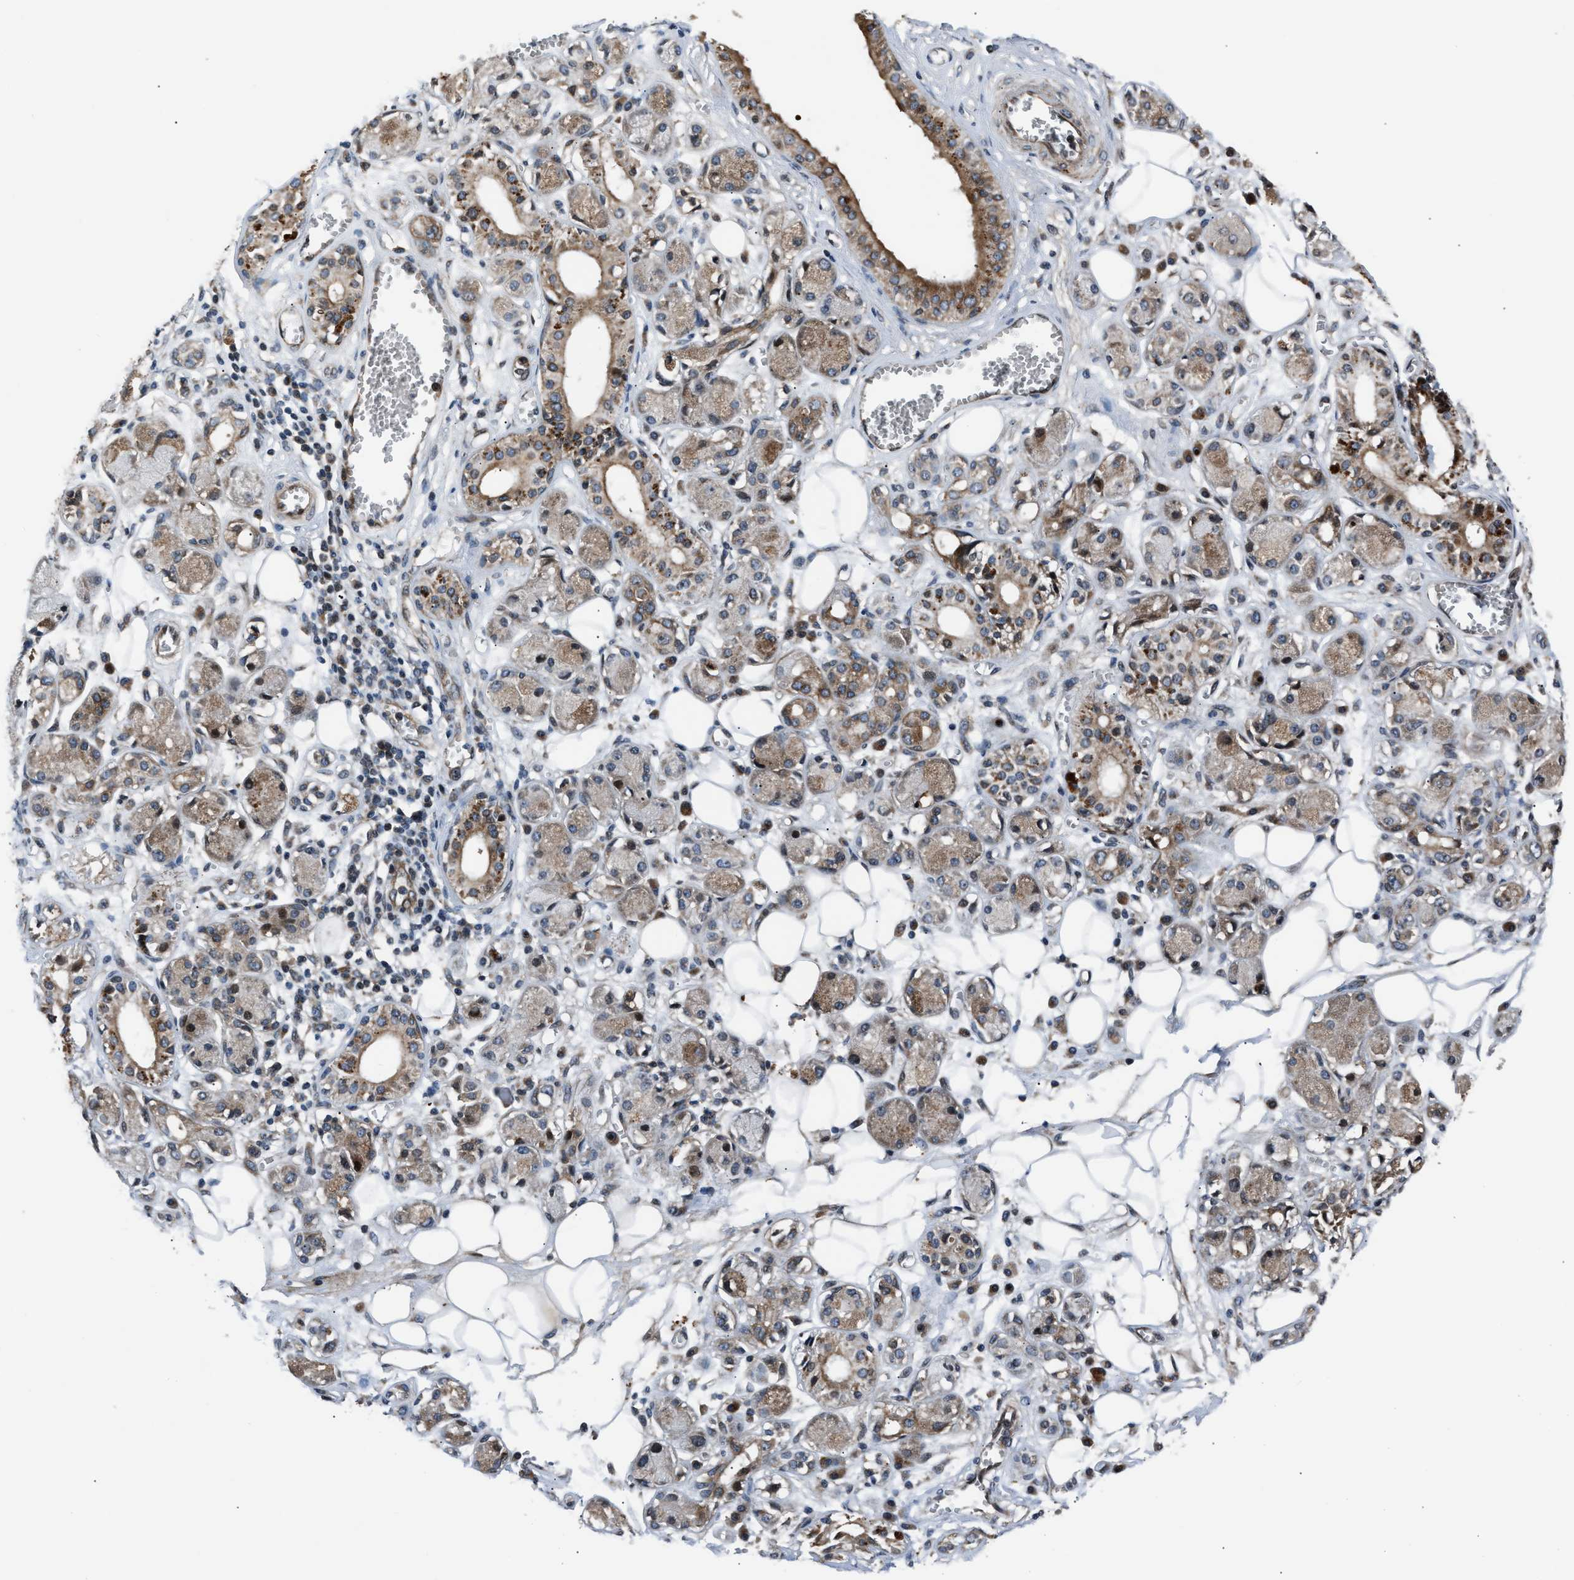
{"staining": {"intensity": "moderate", "quantity": "25%-75%", "location": "cytoplasmic/membranous,nuclear"}, "tissue": "adipose tissue", "cell_type": "Adipocytes", "image_type": "normal", "snomed": [{"axis": "morphology", "description": "Normal tissue, NOS"}, {"axis": "morphology", "description": "Inflammation, NOS"}, {"axis": "topography", "description": "Salivary gland"}, {"axis": "topography", "description": "Peripheral nerve tissue"}], "caption": "Immunohistochemistry (DAB) staining of benign adipose tissue exhibits moderate cytoplasmic/membranous,nuclear protein expression in about 25%-75% of adipocytes. The protein of interest is stained brown, and the nuclei are stained in blue (DAB IHC with brightfield microscopy, high magnification).", "gene": "DYNC2I1", "patient": {"sex": "female", "age": 75}}